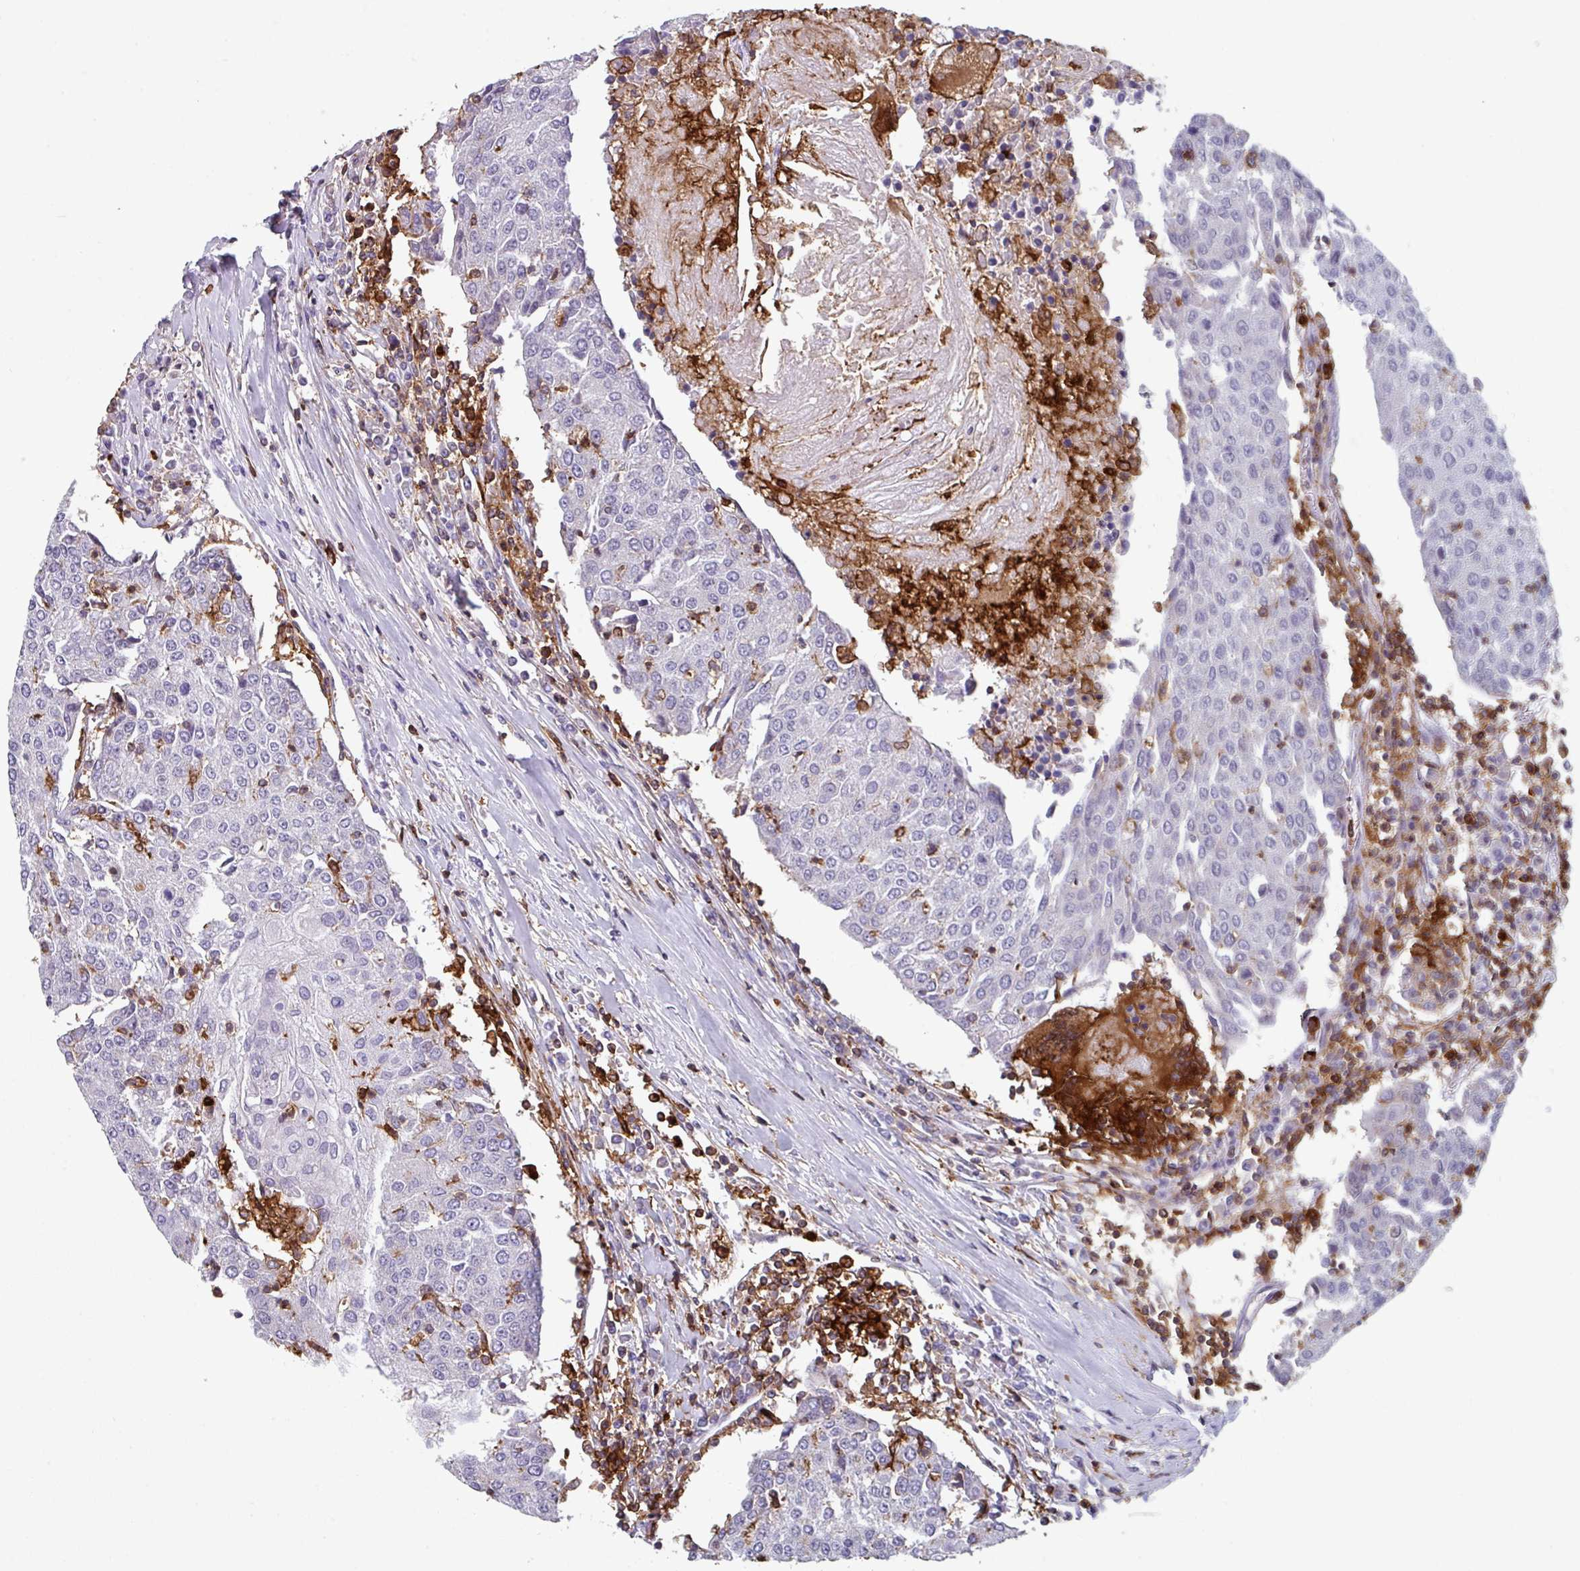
{"staining": {"intensity": "negative", "quantity": "none", "location": "none"}, "tissue": "urothelial cancer", "cell_type": "Tumor cells", "image_type": "cancer", "snomed": [{"axis": "morphology", "description": "Urothelial carcinoma, High grade"}, {"axis": "topography", "description": "Urinary bladder"}], "caption": "The histopathology image reveals no significant expression in tumor cells of urothelial cancer.", "gene": "EXOSC5", "patient": {"sex": "female", "age": 85}}